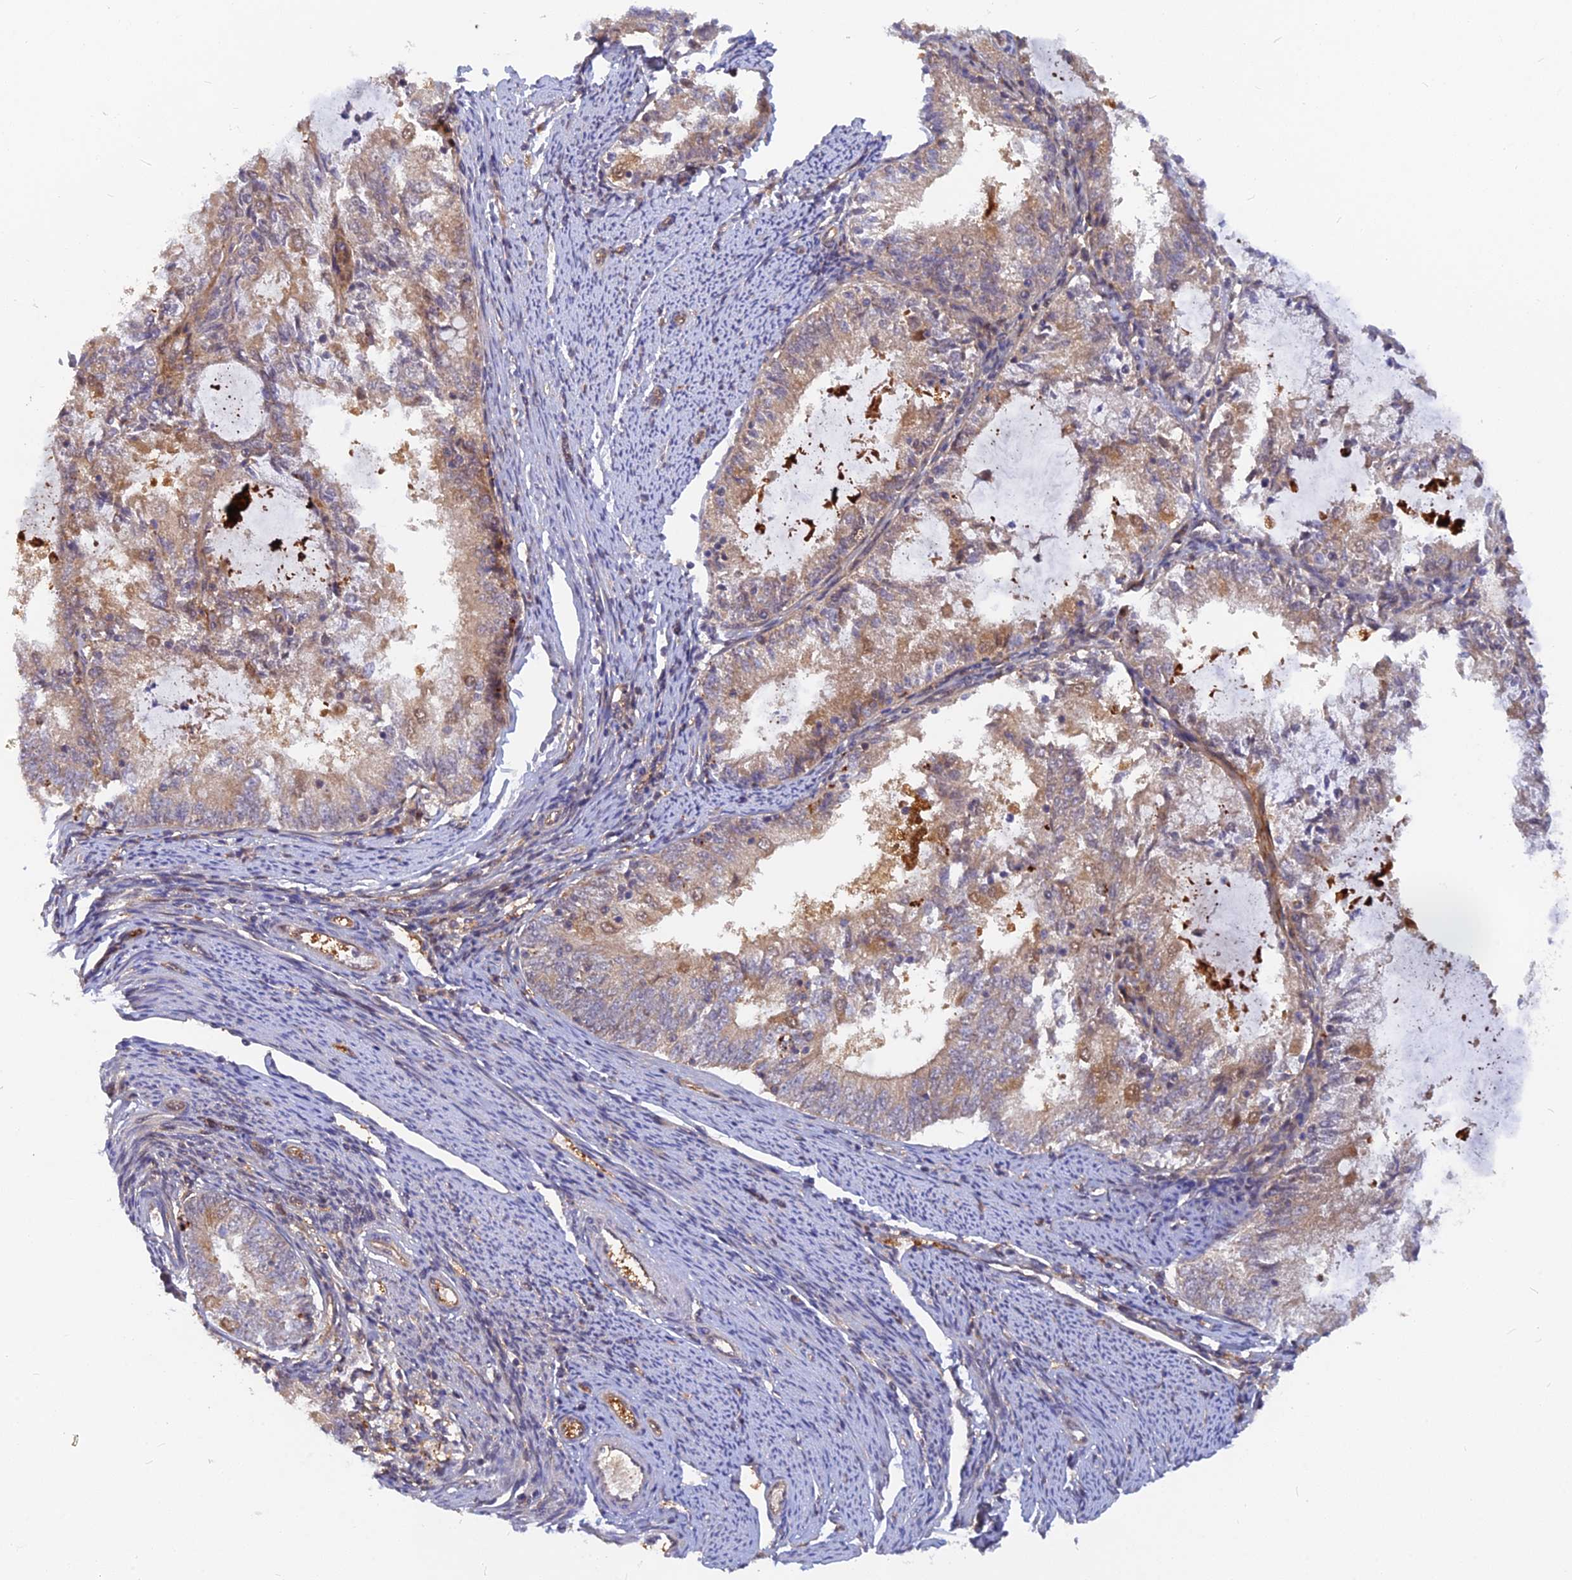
{"staining": {"intensity": "weak", "quantity": "25%-75%", "location": "cytoplasmic/membranous"}, "tissue": "endometrial cancer", "cell_type": "Tumor cells", "image_type": "cancer", "snomed": [{"axis": "morphology", "description": "Adenocarcinoma, NOS"}, {"axis": "topography", "description": "Endometrium"}], "caption": "Adenocarcinoma (endometrial) stained with a brown dye shows weak cytoplasmic/membranous positive positivity in about 25%-75% of tumor cells.", "gene": "ARL2BP", "patient": {"sex": "female", "age": 57}}